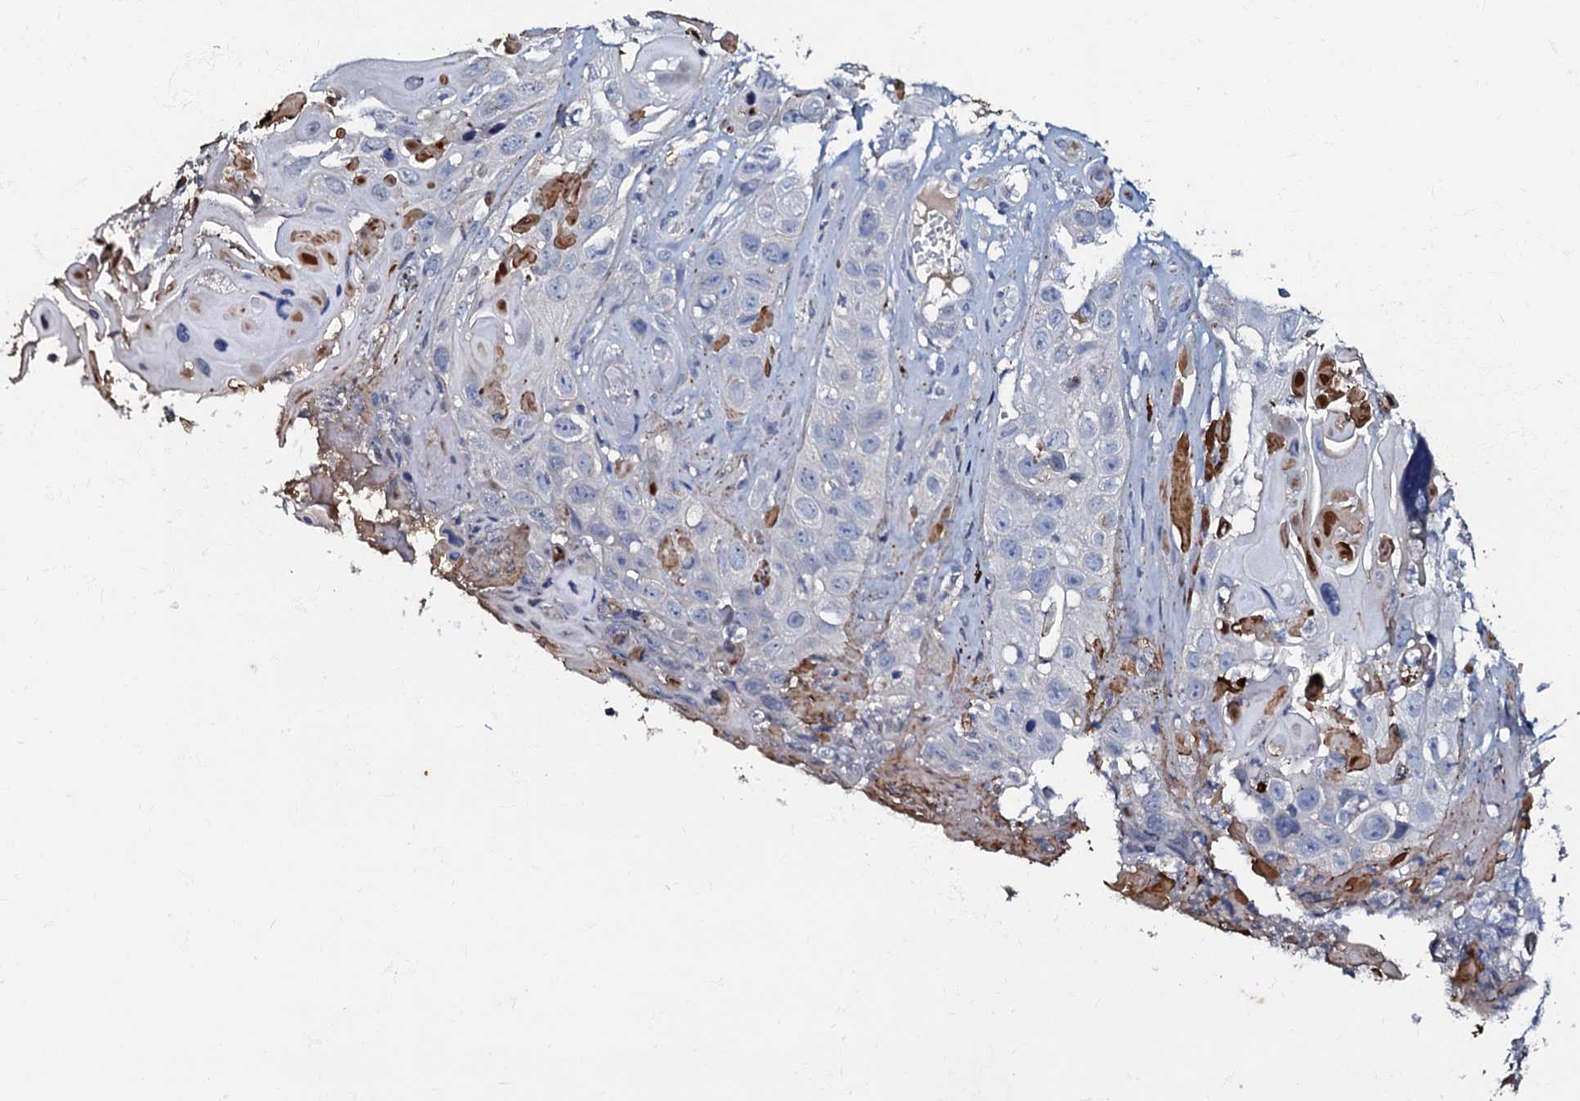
{"staining": {"intensity": "negative", "quantity": "none", "location": "none"}, "tissue": "skin cancer", "cell_type": "Tumor cells", "image_type": "cancer", "snomed": [{"axis": "morphology", "description": "Squamous cell carcinoma, NOS"}, {"axis": "topography", "description": "Skin"}], "caption": "High magnification brightfield microscopy of squamous cell carcinoma (skin) stained with DAB (brown) and counterstained with hematoxylin (blue): tumor cells show no significant positivity.", "gene": "MANSC4", "patient": {"sex": "male", "age": 55}}